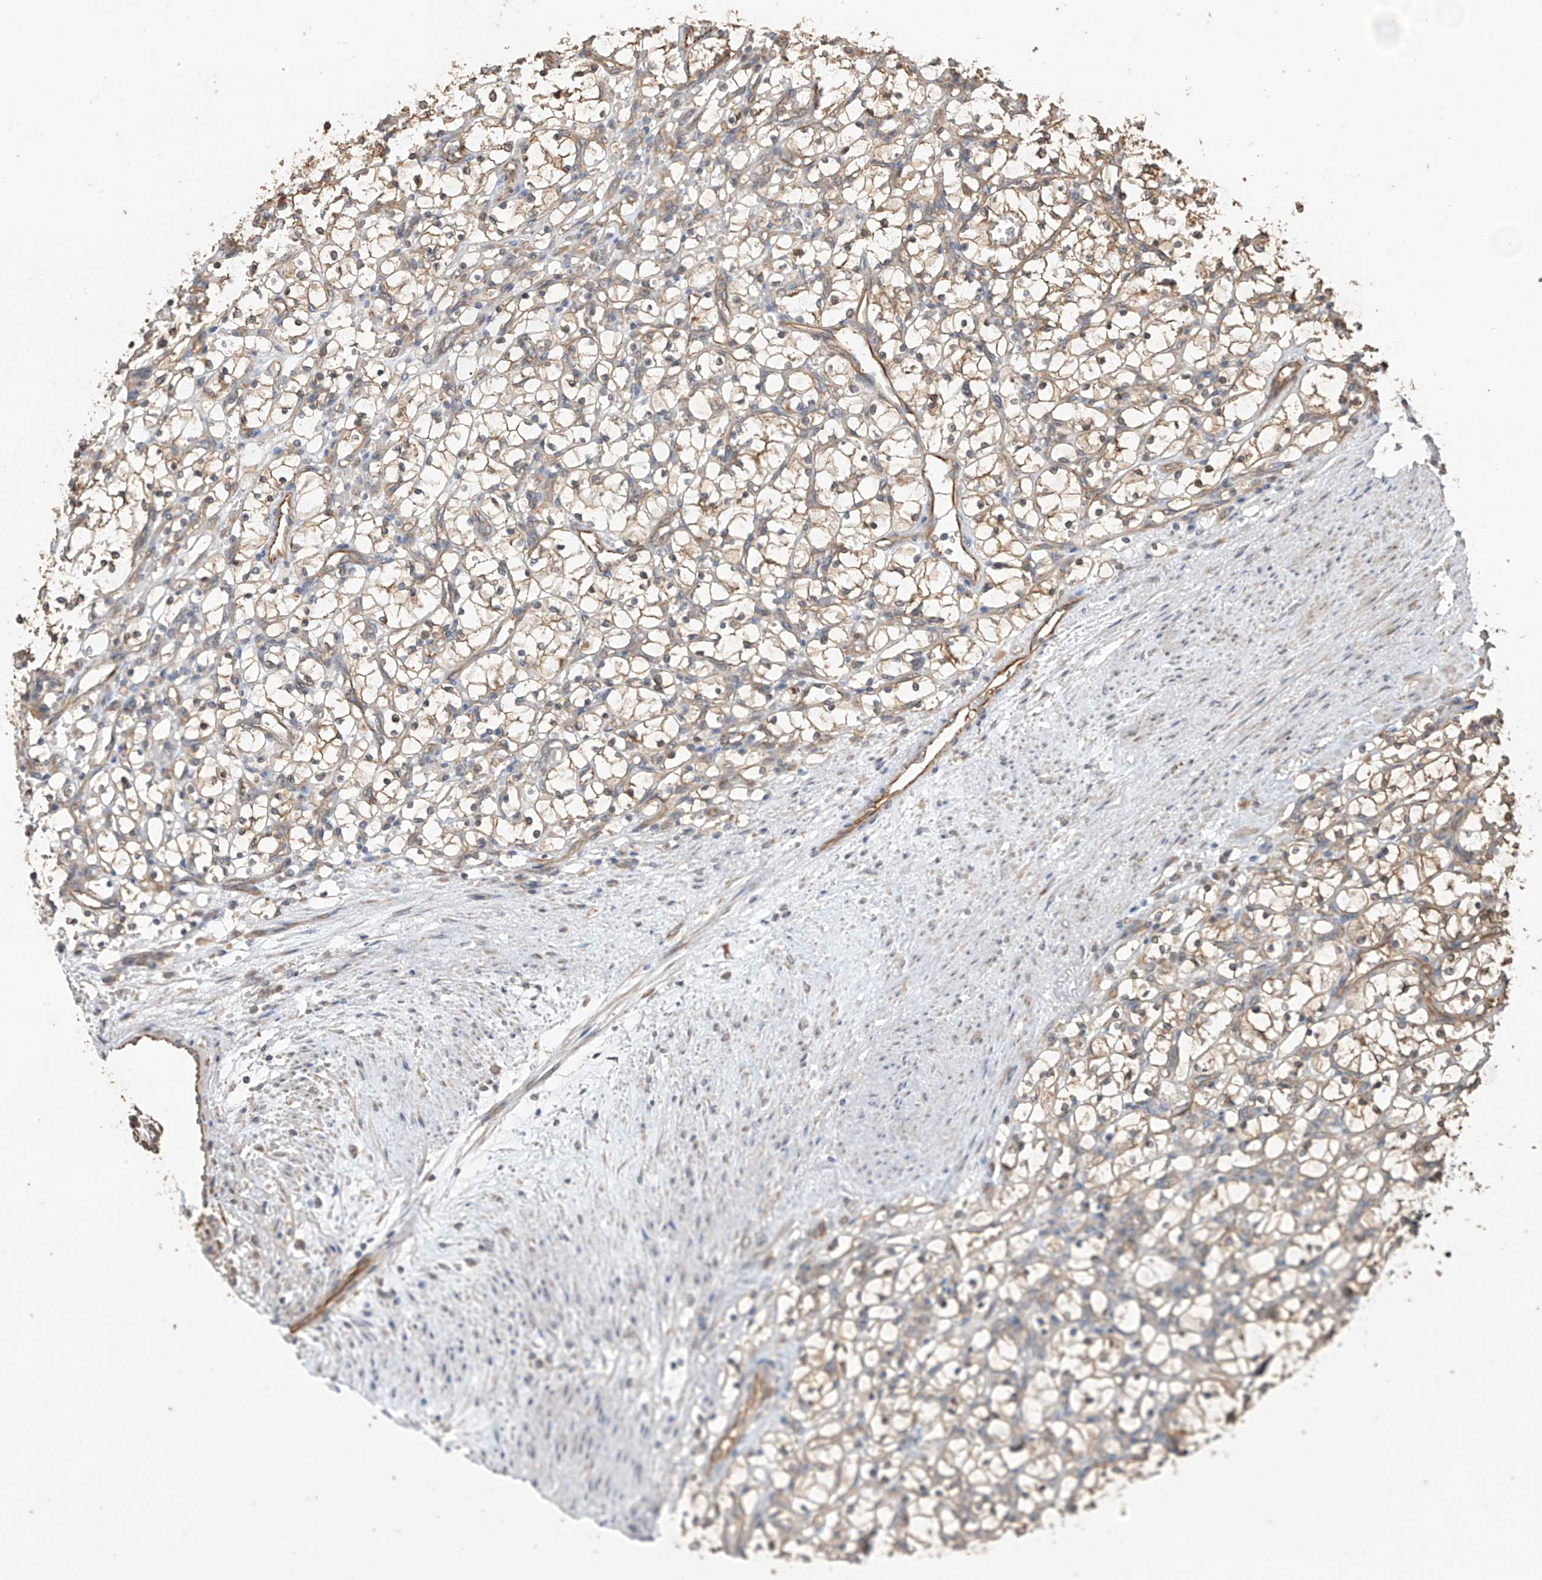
{"staining": {"intensity": "moderate", "quantity": "<25%", "location": "cytoplasmic/membranous"}, "tissue": "renal cancer", "cell_type": "Tumor cells", "image_type": "cancer", "snomed": [{"axis": "morphology", "description": "Adenocarcinoma, NOS"}, {"axis": "topography", "description": "Kidney"}], "caption": "Immunohistochemistry (DAB) staining of human renal adenocarcinoma demonstrates moderate cytoplasmic/membranous protein staining in approximately <25% of tumor cells.", "gene": "AGBL5", "patient": {"sex": "female", "age": 69}}